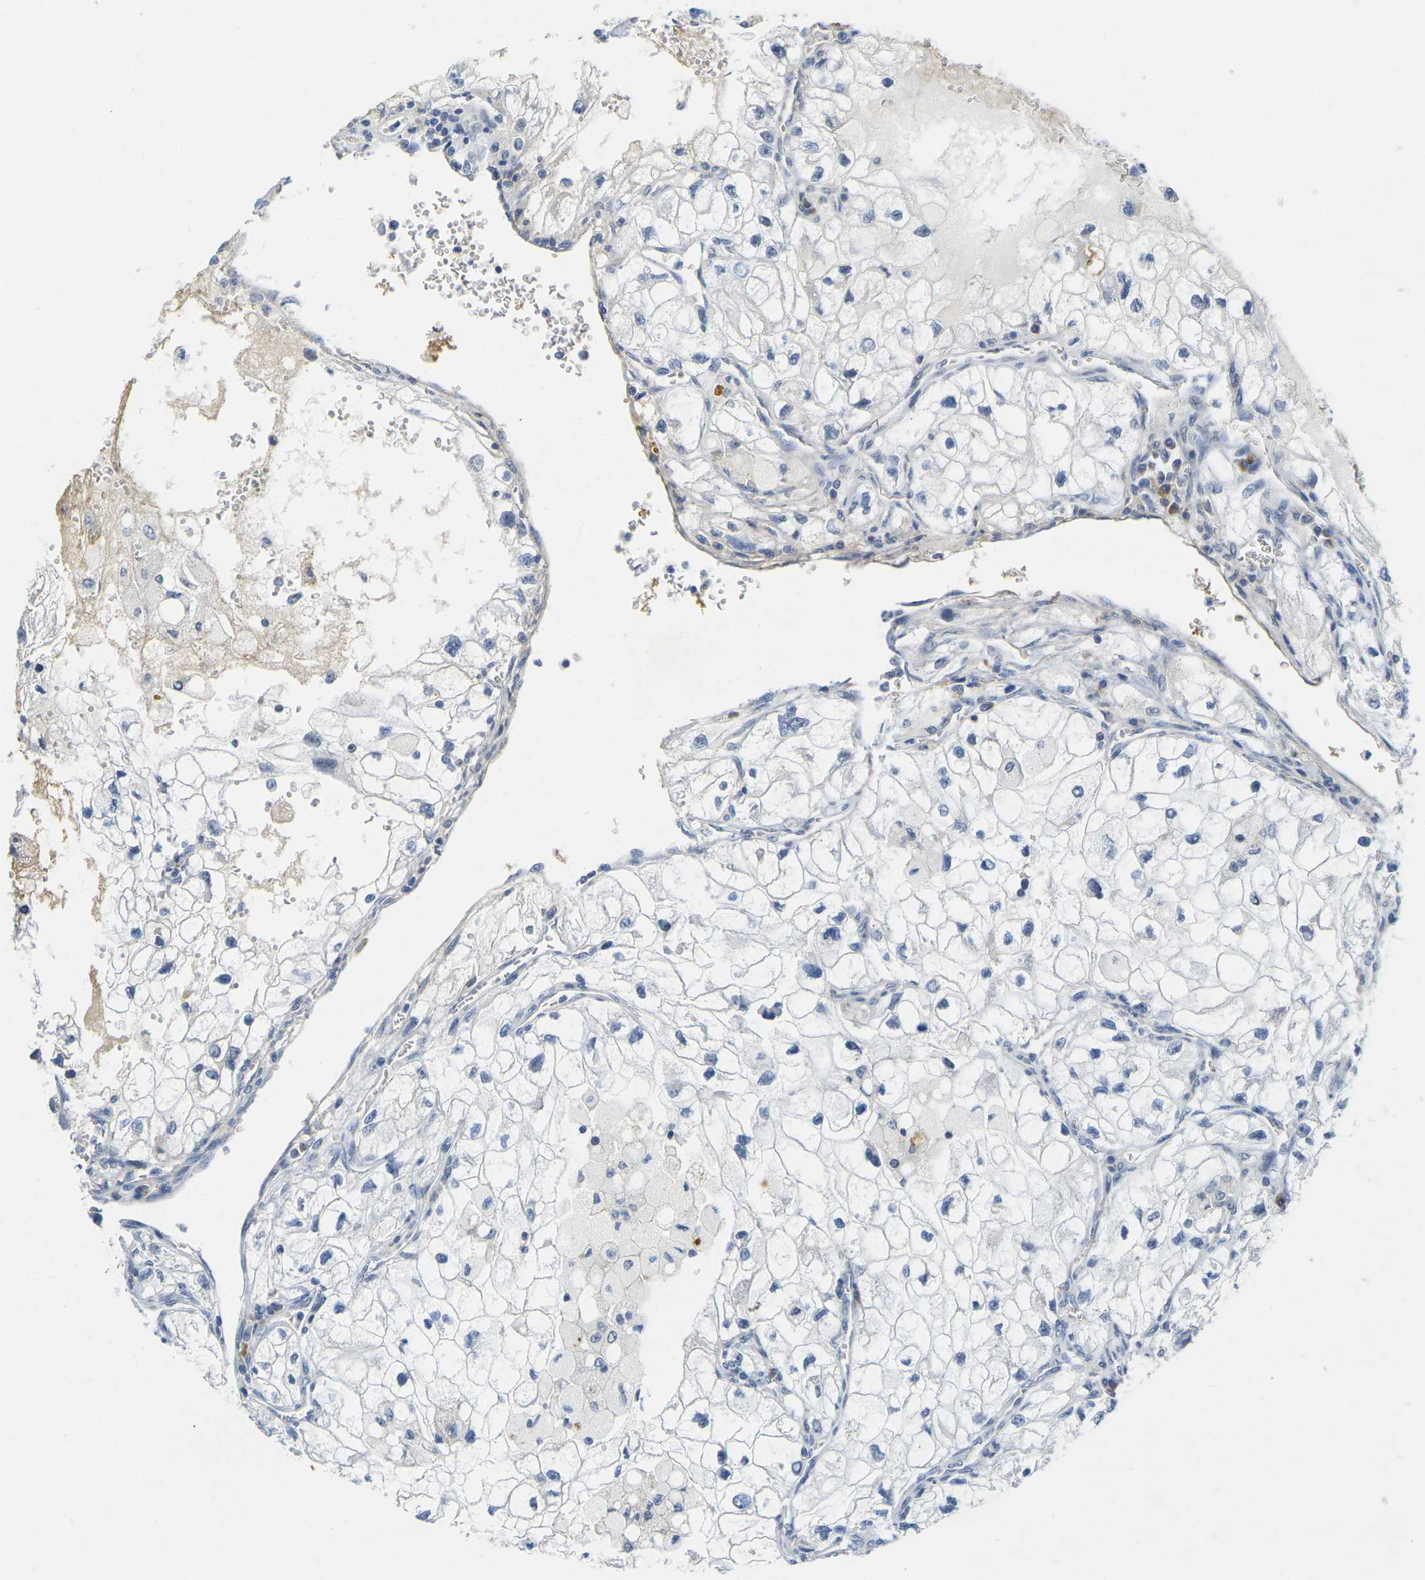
{"staining": {"intensity": "negative", "quantity": "none", "location": "none"}, "tissue": "renal cancer", "cell_type": "Tumor cells", "image_type": "cancer", "snomed": [{"axis": "morphology", "description": "Adenocarcinoma, NOS"}, {"axis": "topography", "description": "Kidney"}], "caption": "DAB (3,3'-diaminobenzidine) immunohistochemical staining of renal cancer shows no significant expression in tumor cells.", "gene": "OTOF", "patient": {"sex": "female", "age": 70}}